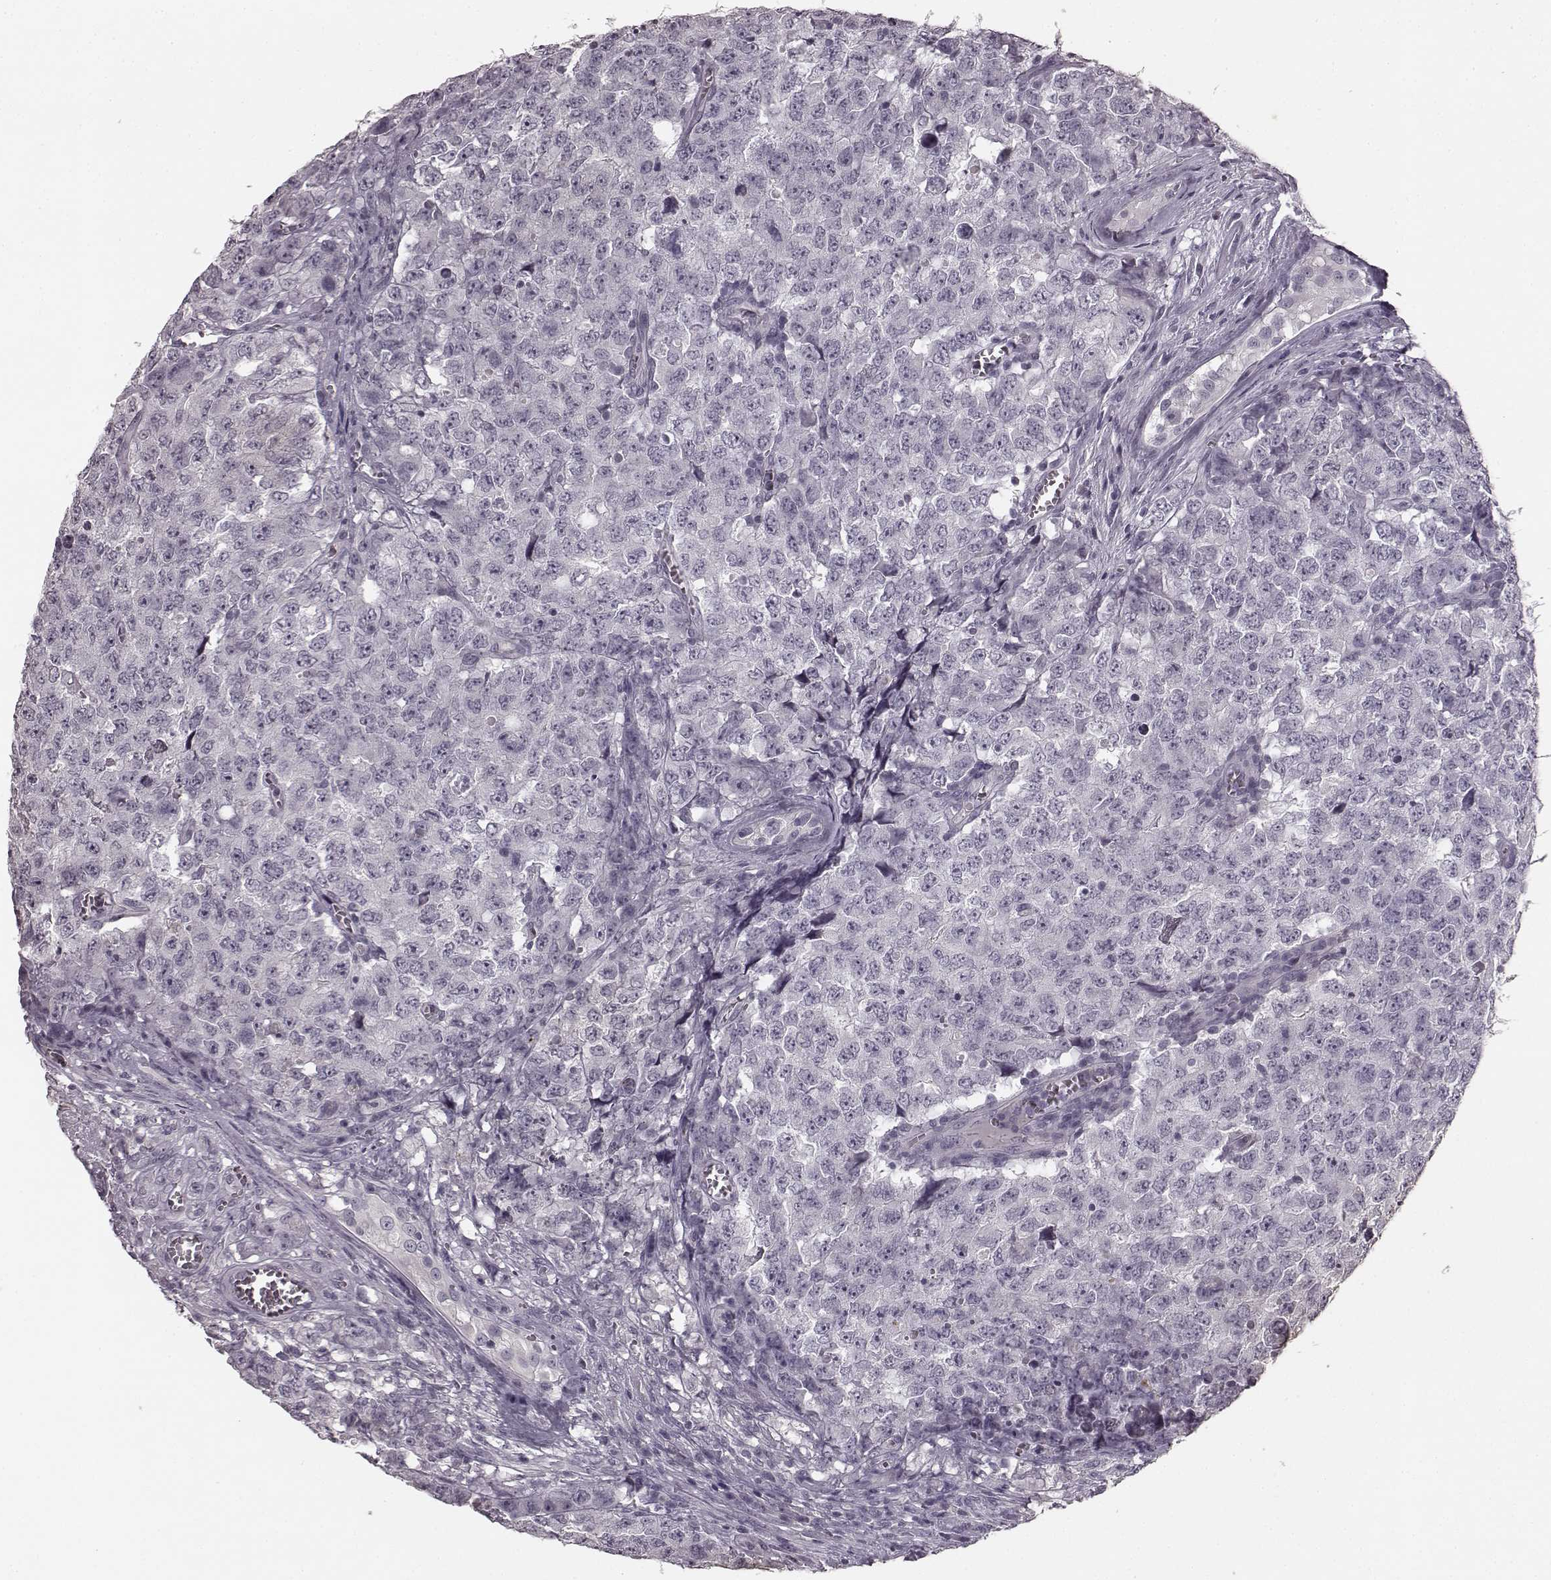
{"staining": {"intensity": "negative", "quantity": "none", "location": "none"}, "tissue": "testis cancer", "cell_type": "Tumor cells", "image_type": "cancer", "snomed": [{"axis": "morphology", "description": "Carcinoma, Embryonal, NOS"}, {"axis": "topography", "description": "Testis"}], "caption": "Embryonal carcinoma (testis) stained for a protein using IHC shows no staining tumor cells.", "gene": "RIT2", "patient": {"sex": "male", "age": 23}}